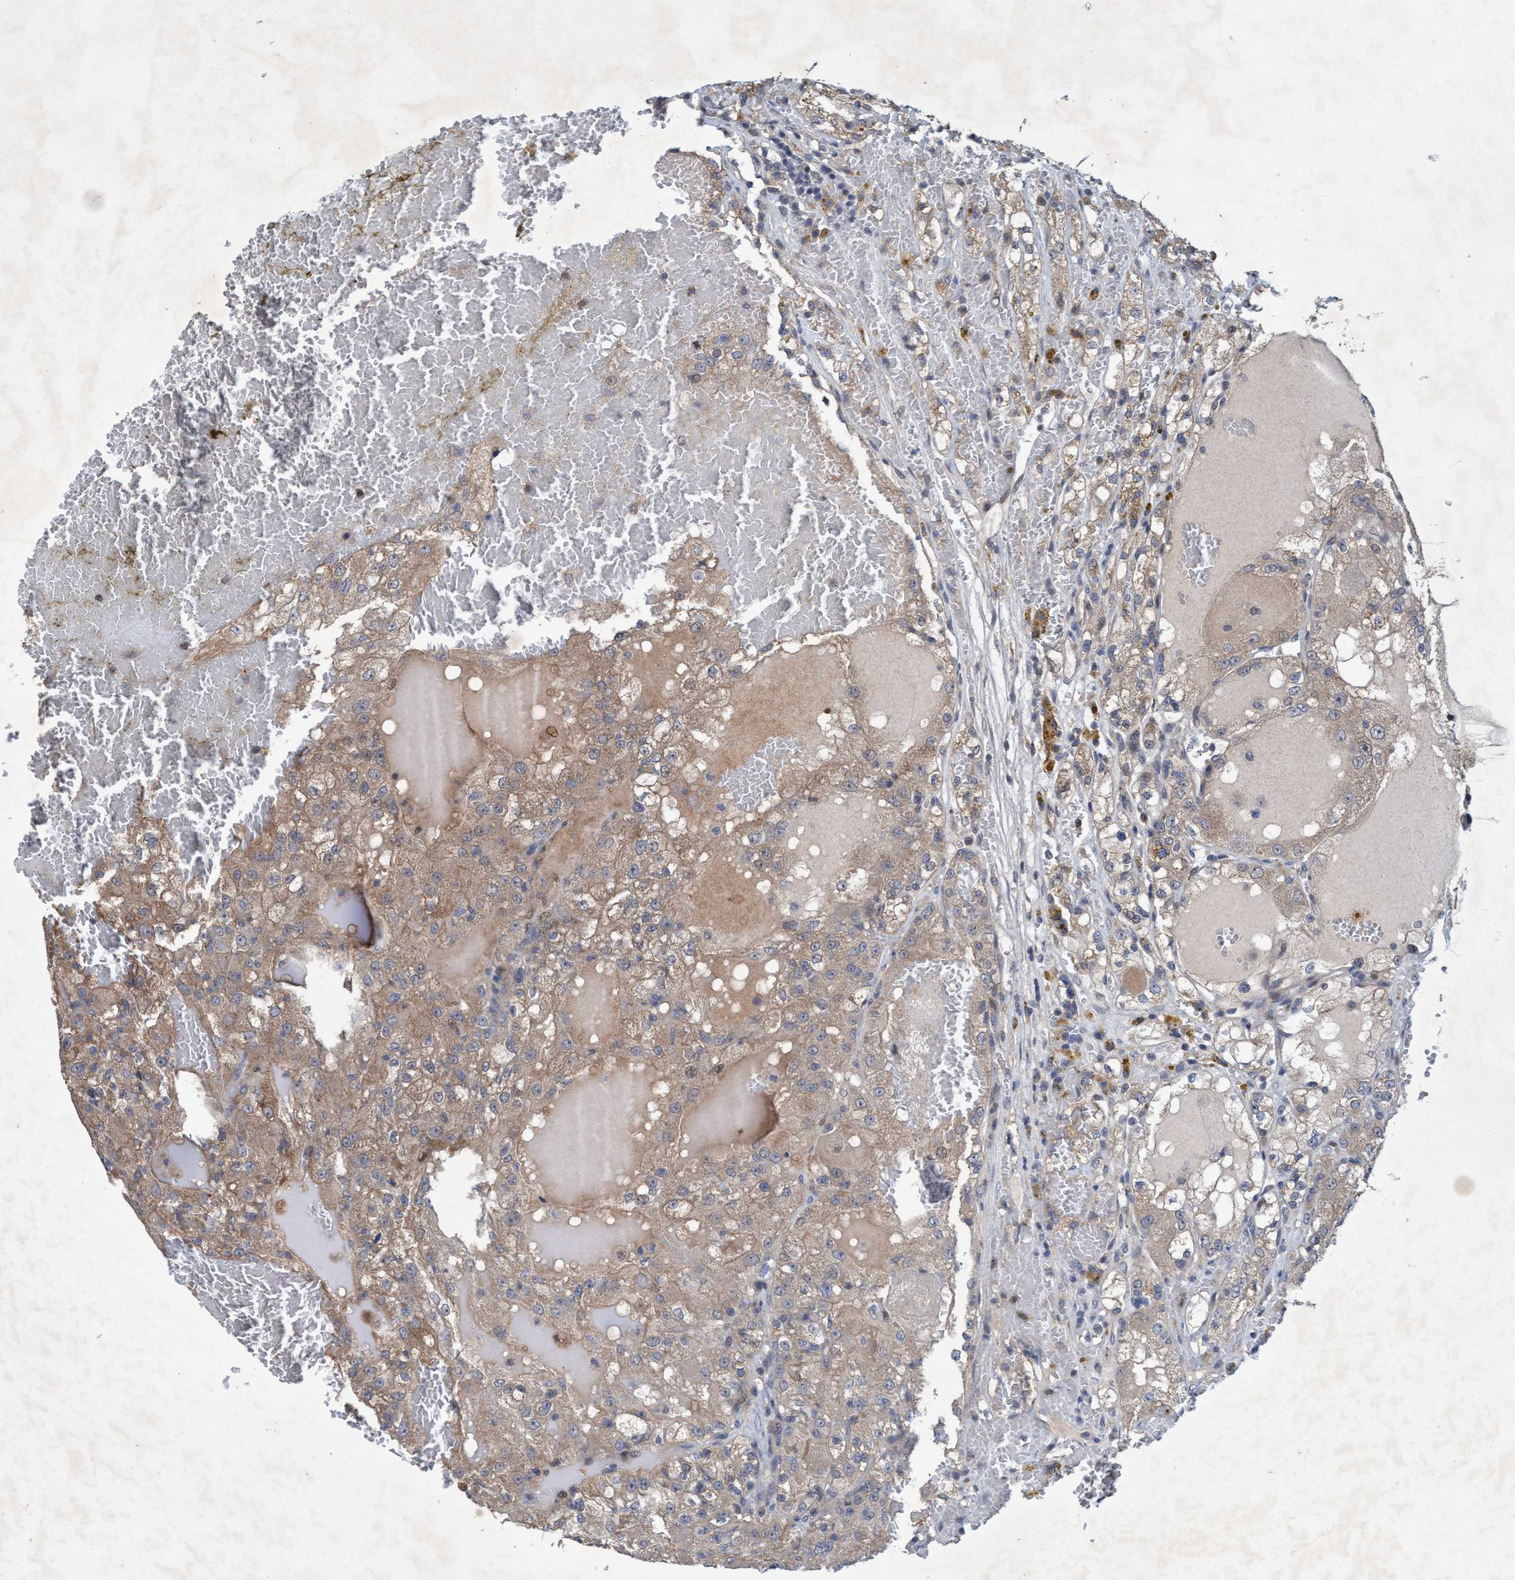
{"staining": {"intensity": "weak", "quantity": ">75%", "location": "cytoplasmic/membranous"}, "tissue": "renal cancer", "cell_type": "Tumor cells", "image_type": "cancer", "snomed": [{"axis": "morphology", "description": "Normal tissue, NOS"}, {"axis": "morphology", "description": "Adenocarcinoma, NOS"}, {"axis": "topography", "description": "Kidney"}], "caption": "Immunohistochemistry (IHC) photomicrograph of neoplastic tissue: human adenocarcinoma (renal) stained using IHC shows low levels of weak protein expression localized specifically in the cytoplasmic/membranous of tumor cells, appearing as a cytoplasmic/membranous brown color.", "gene": "ZNF677", "patient": {"sex": "male", "age": 61}}